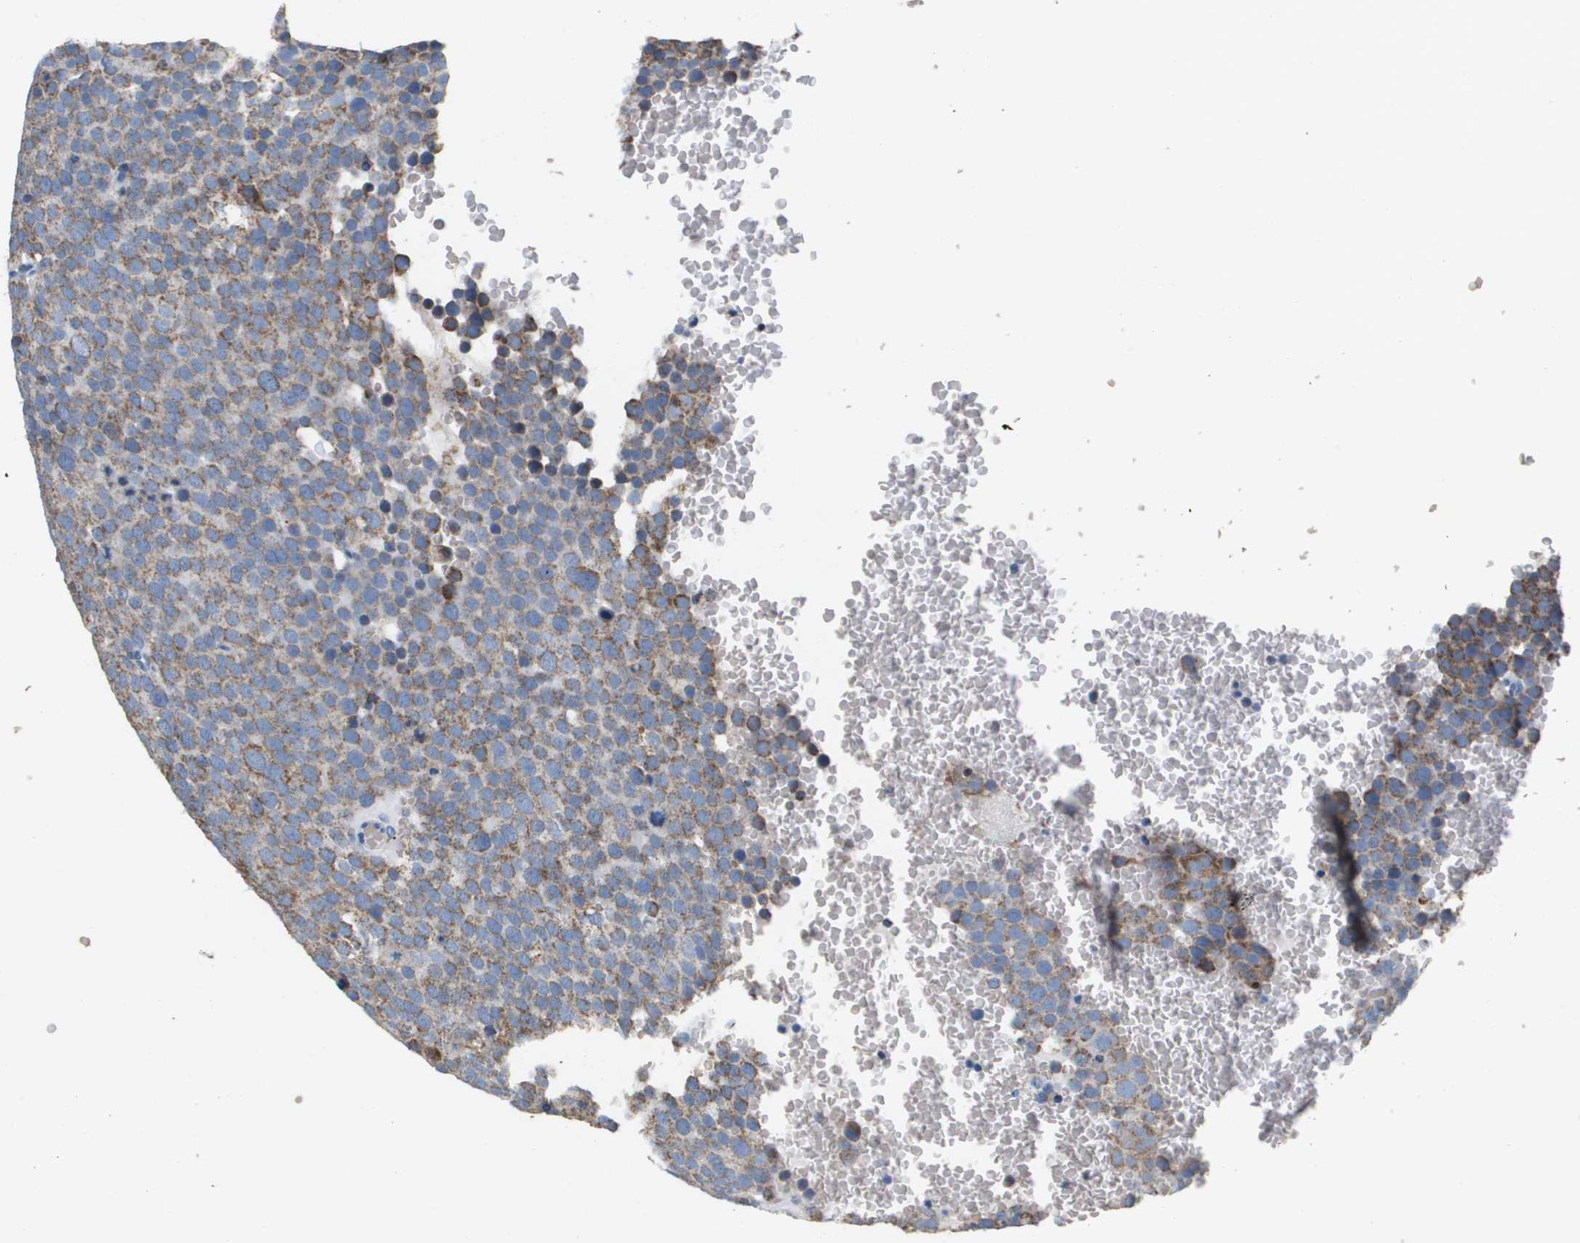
{"staining": {"intensity": "moderate", "quantity": ">75%", "location": "cytoplasmic/membranous"}, "tissue": "testis cancer", "cell_type": "Tumor cells", "image_type": "cancer", "snomed": [{"axis": "morphology", "description": "Seminoma, NOS"}, {"axis": "topography", "description": "Testis"}], "caption": "A brown stain labels moderate cytoplasmic/membranous positivity of a protein in human testis seminoma tumor cells.", "gene": "ATP5F1B", "patient": {"sex": "male", "age": 71}}